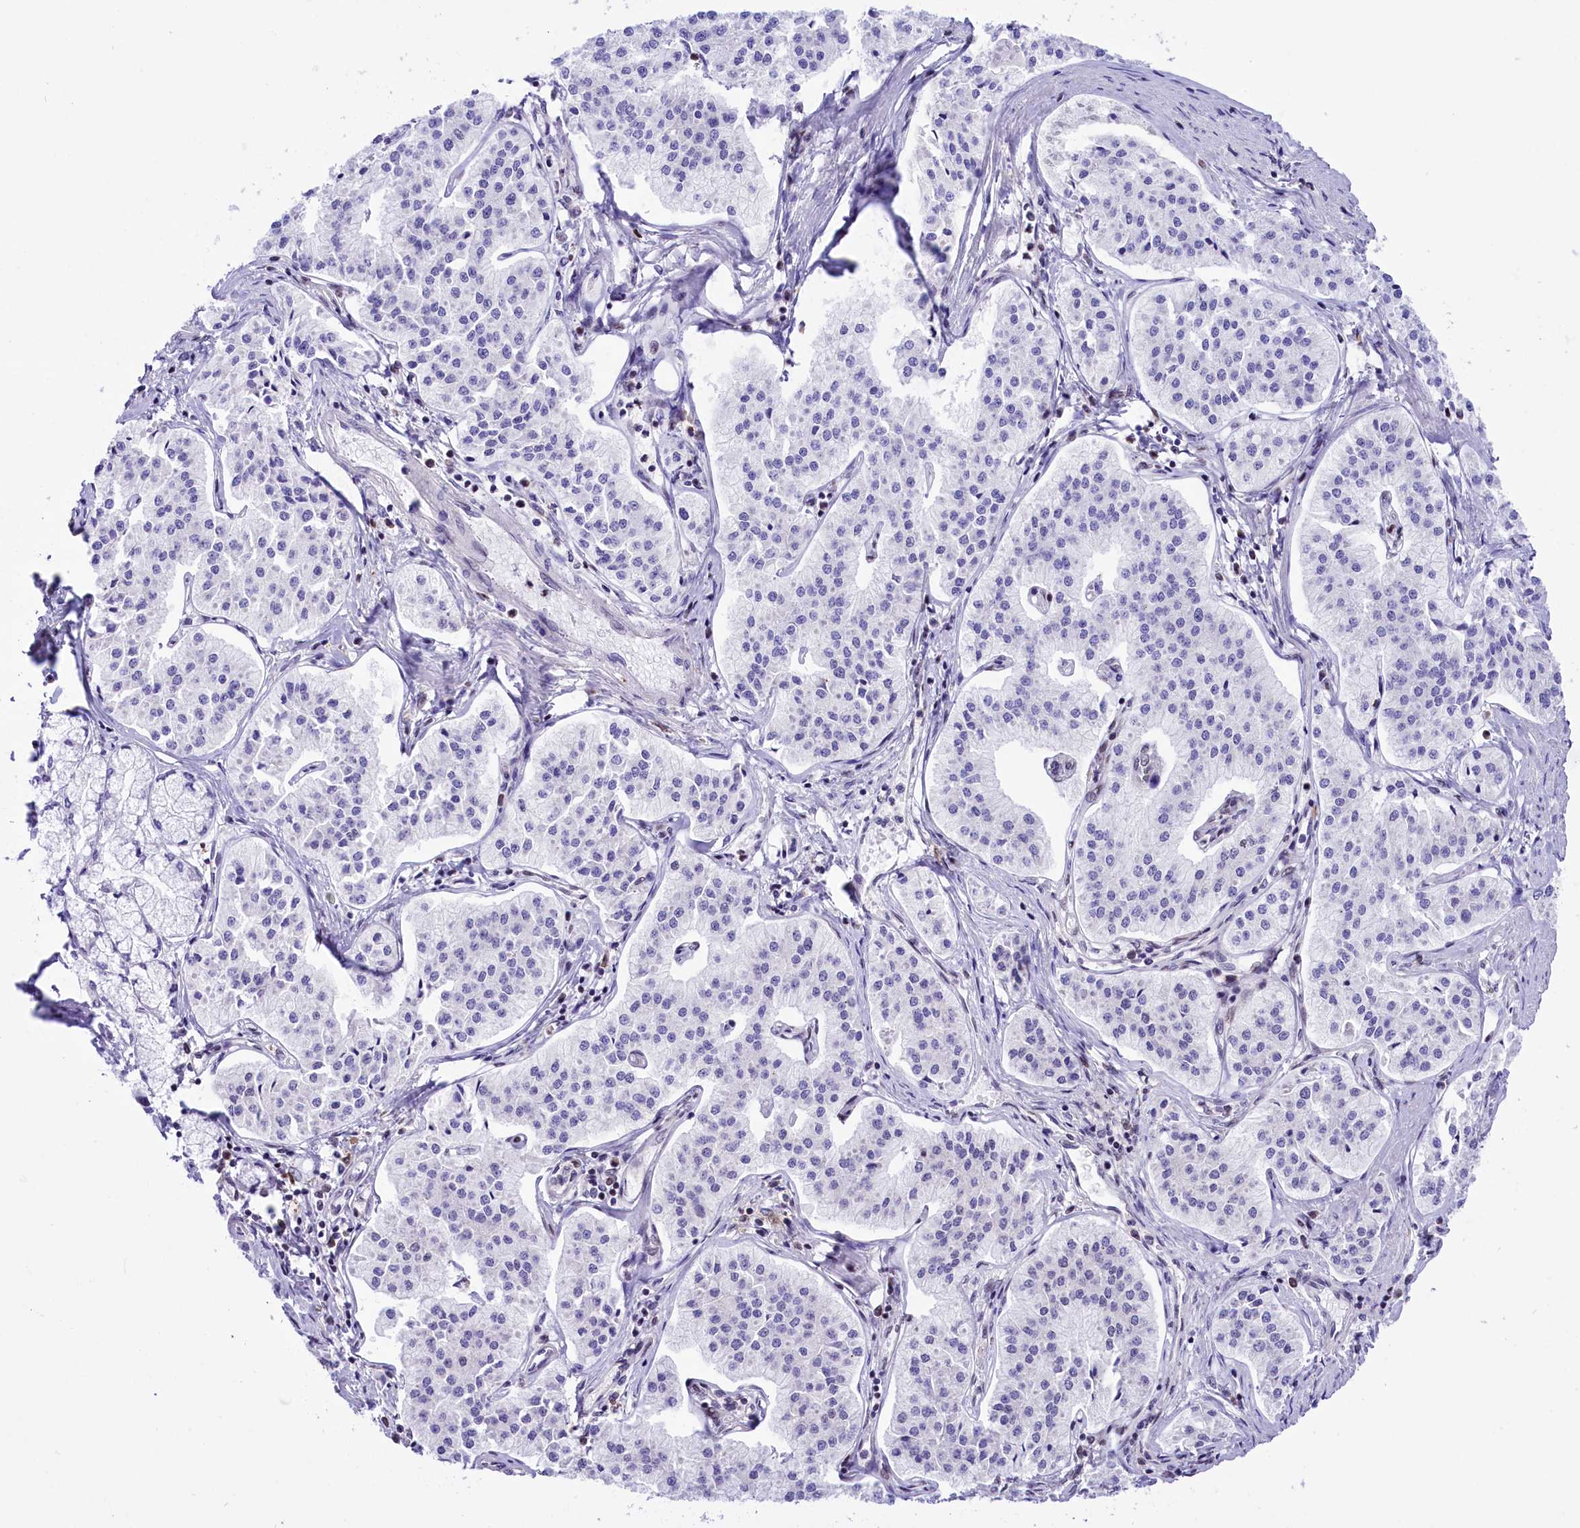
{"staining": {"intensity": "negative", "quantity": "none", "location": "none"}, "tissue": "pancreatic cancer", "cell_type": "Tumor cells", "image_type": "cancer", "snomed": [{"axis": "morphology", "description": "Adenocarcinoma, NOS"}, {"axis": "topography", "description": "Pancreas"}], "caption": "Tumor cells show no significant protein positivity in adenocarcinoma (pancreatic). Brightfield microscopy of immunohistochemistry stained with DAB (brown) and hematoxylin (blue), captured at high magnification.", "gene": "RPS6KB1", "patient": {"sex": "female", "age": 50}}